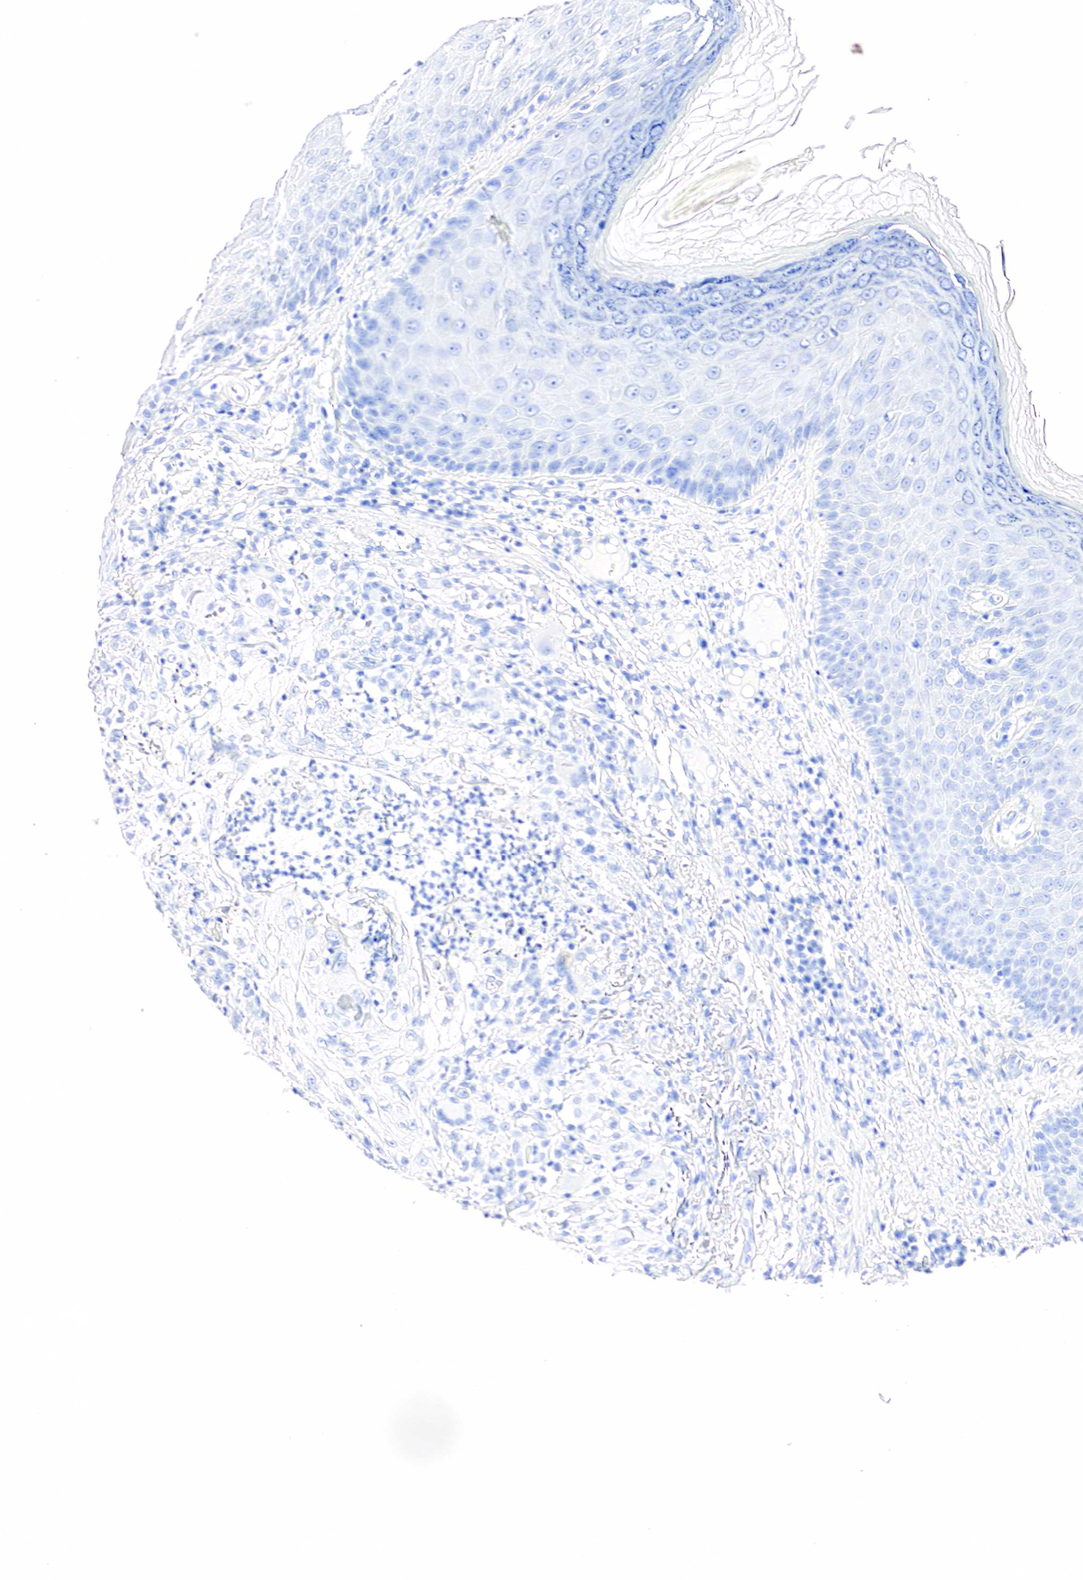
{"staining": {"intensity": "negative", "quantity": "none", "location": "none"}, "tissue": "skin cancer", "cell_type": "Tumor cells", "image_type": "cancer", "snomed": [{"axis": "morphology", "description": "Normal tissue, NOS"}, {"axis": "morphology", "description": "Basal cell carcinoma"}, {"axis": "topography", "description": "Skin"}], "caption": "An IHC photomicrograph of skin cancer (basal cell carcinoma) is shown. There is no staining in tumor cells of skin cancer (basal cell carcinoma).", "gene": "PTH", "patient": {"sex": "male", "age": 74}}